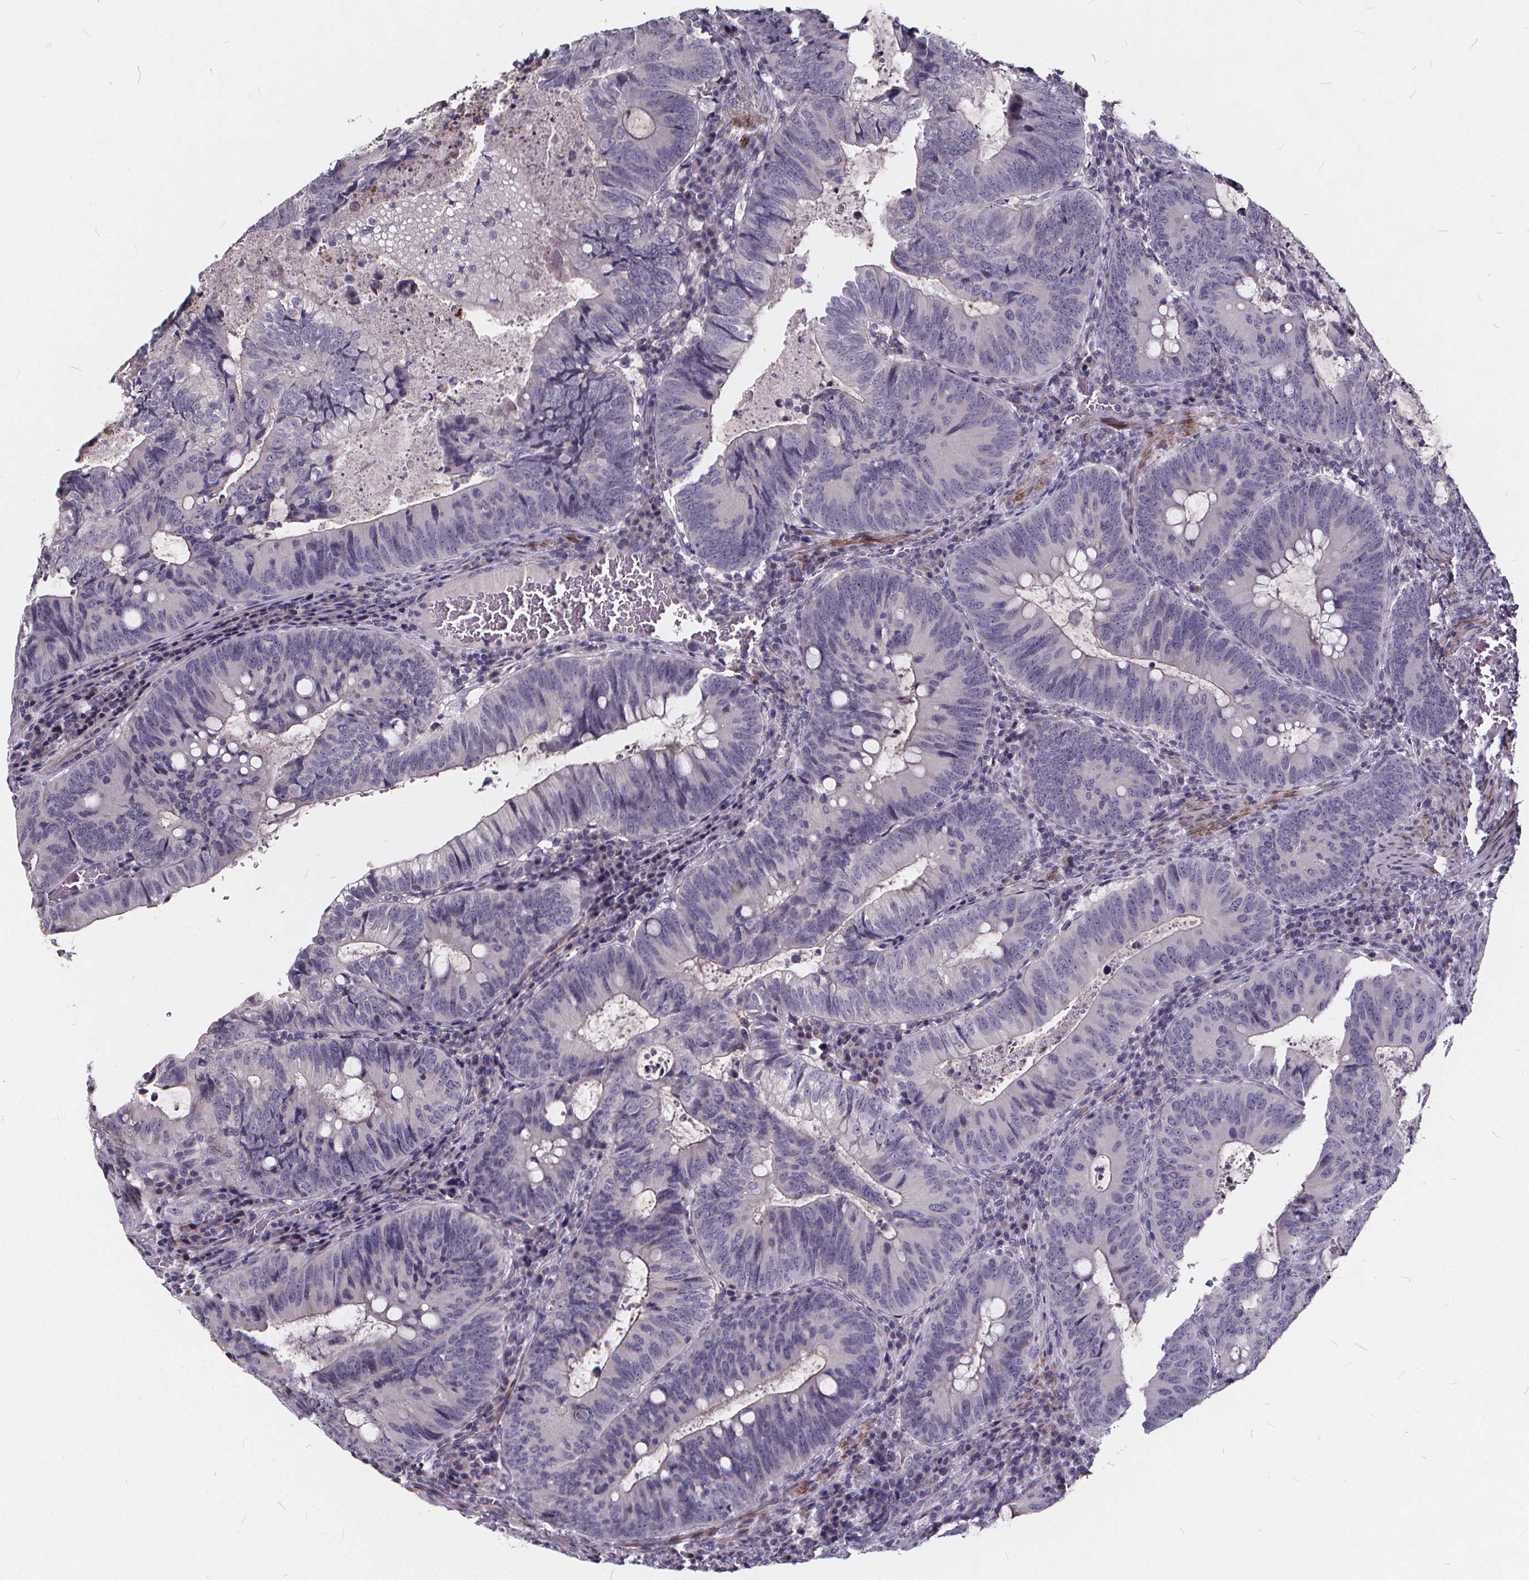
{"staining": {"intensity": "negative", "quantity": "none", "location": "none"}, "tissue": "colorectal cancer", "cell_type": "Tumor cells", "image_type": "cancer", "snomed": [{"axis": "morphology", "description": "Adenocarcinoma, NOS"}, {"axis": "topography", "description": "Colon"}], "caption": "Immunohistochemistry (IHC) image of adenocarcinoma (colorectal) stained for a protein (brown), which demonstrates no positivity in tumor cells. The staining was performed using DAB to visualize the protein expression in brown, while the nuclei were stained in blue with hematoxylin (Magnification: 20x).", "gene": "TSPAN14", "patient": {"sex": "male", "age": 67}}